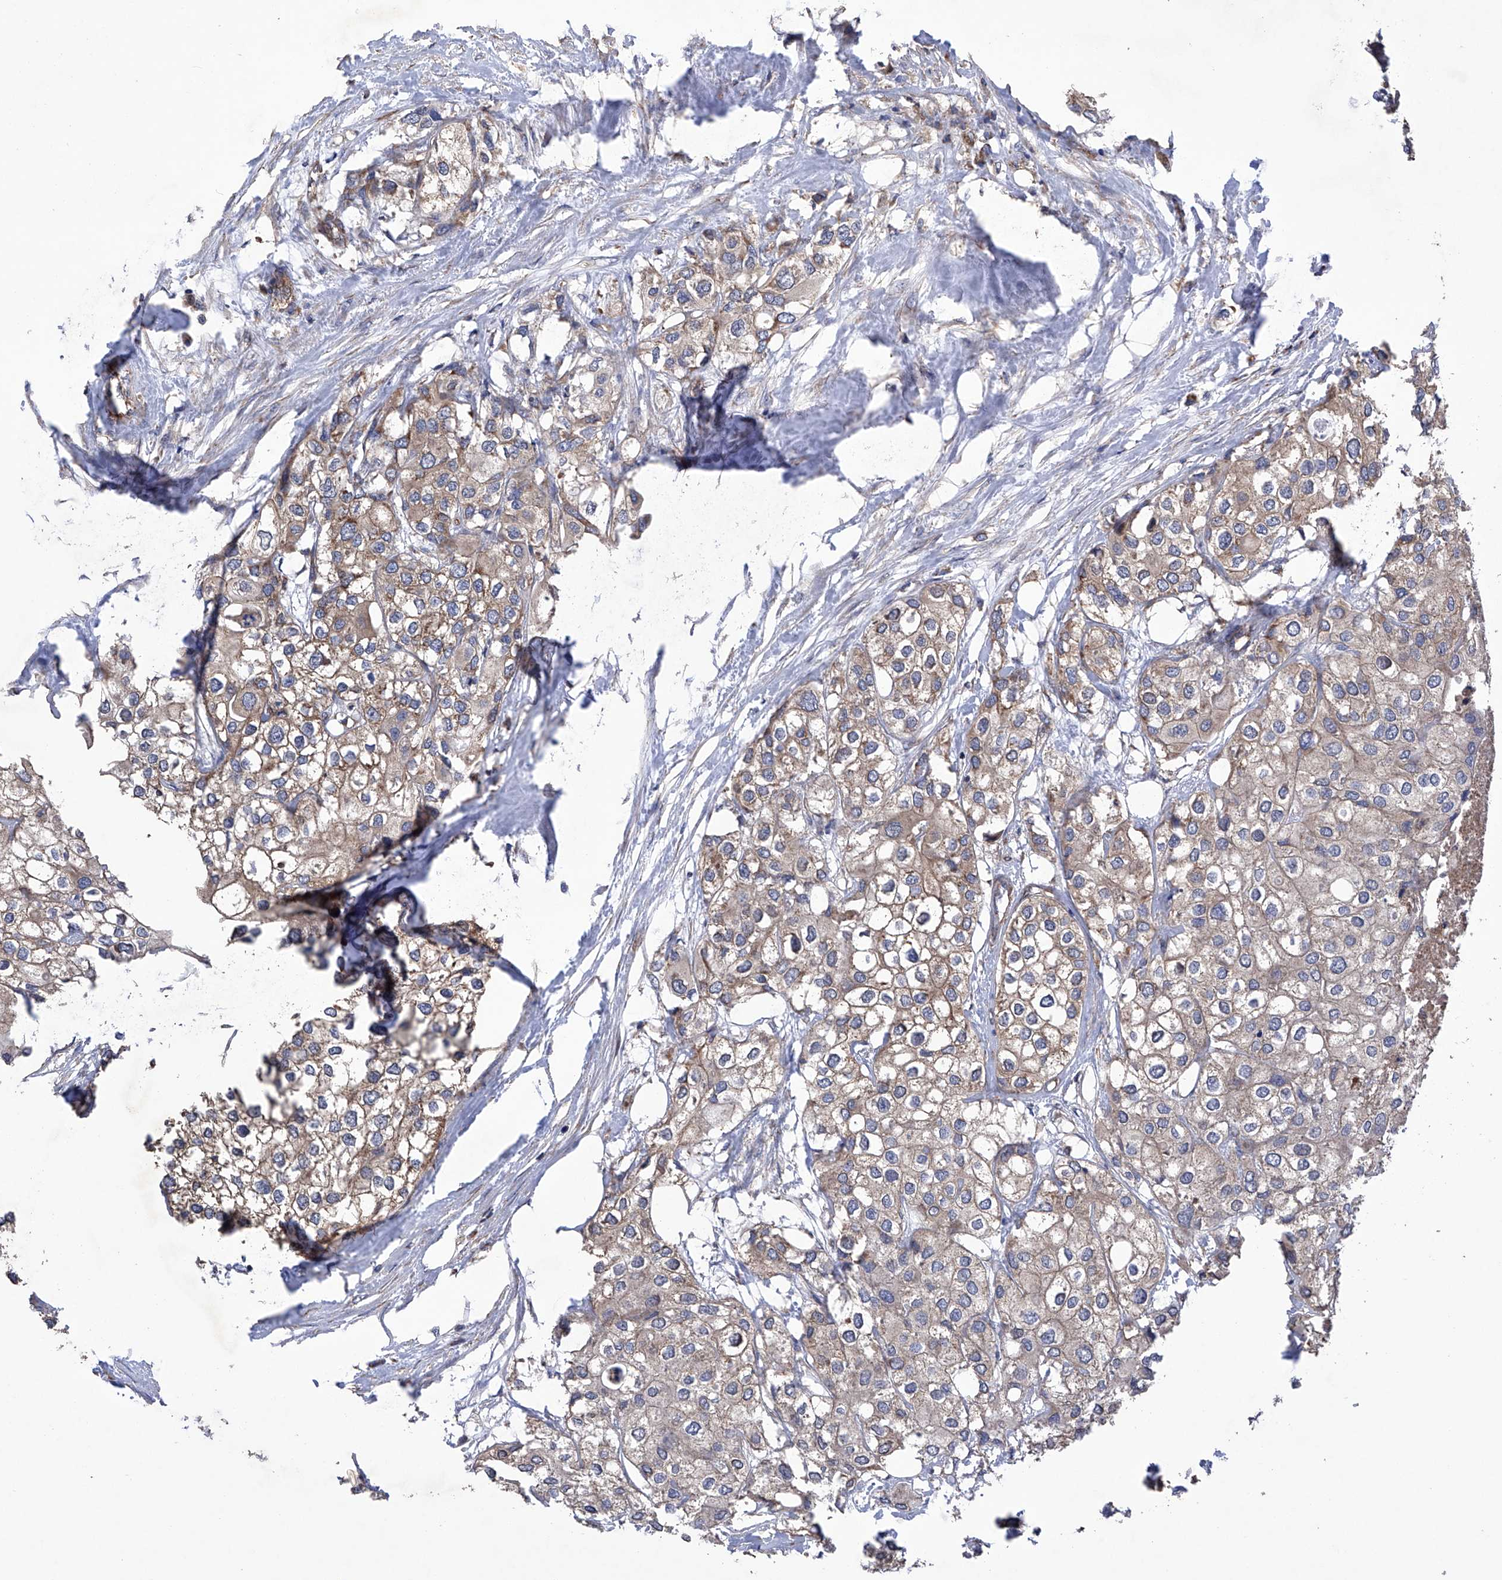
{"staining": {"intensity": "weak", "quantity": ">75%", "location": "cytoplasmic/membranous"}, "tissue": "urothelial cancer", "cell_type": "Tumor cells", "image_type": "cancer", "snomed": [{"axis": "morphology", "description": "Urothelial carcinoma, High grade"}, {"axis": "topography", "description": "Urinary bladder"}], "caption": "Immunohistochemical staining of urothelial carcinoma (high-grade) exhibits low levels of weak cytoplasmic/membranous expression in approximately >75% of tumor cells.", "gene": "EFCAB2", "patient": {"sex": "male", "age": 64}}